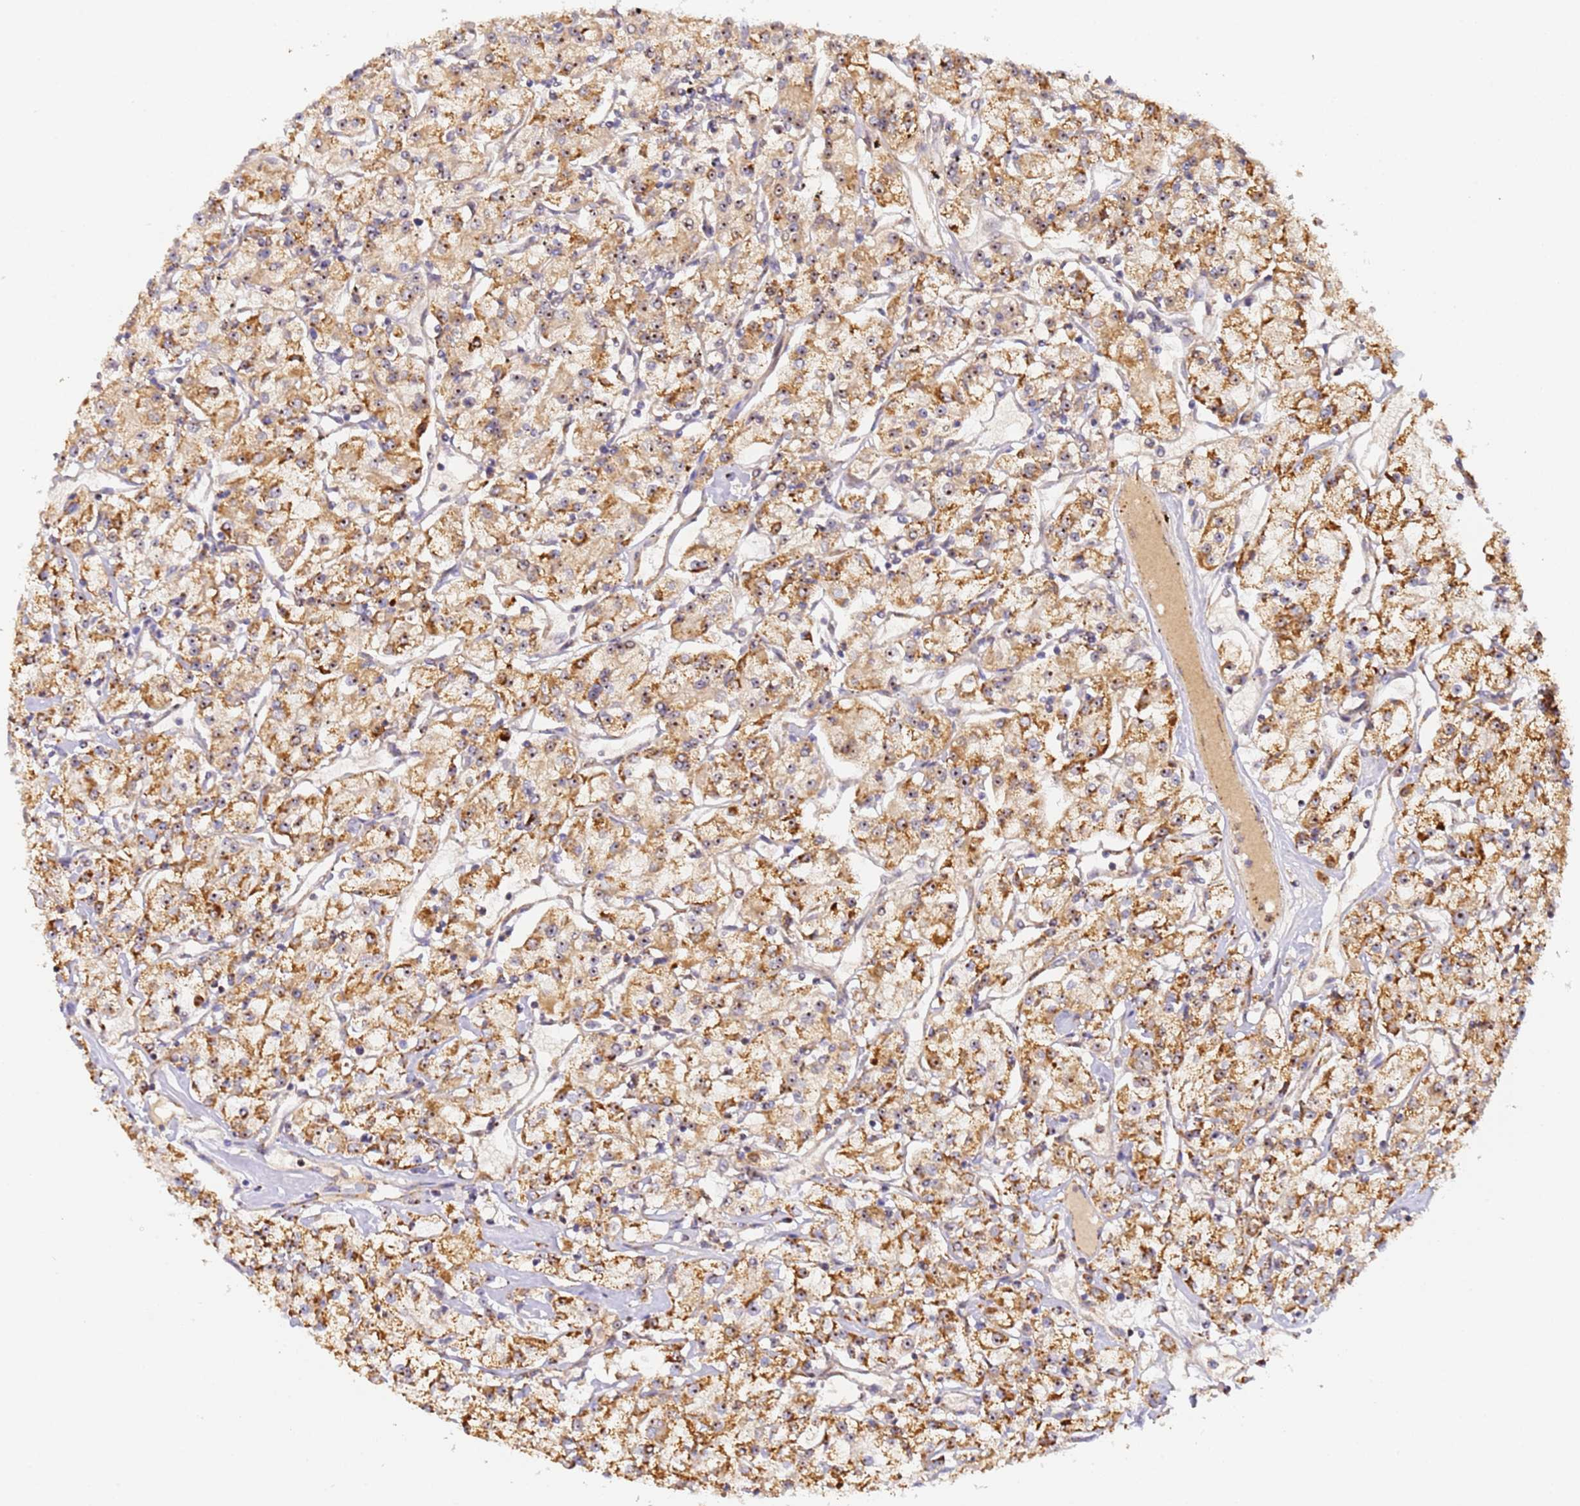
{"staining": {"intensity": "moderate", "quantity": ">75%", "location": "cytoplasmic/membranous,nuclear"}, "tissue": "renal cancer", "cell_type": "Tumor cells", "image_type": "cancer", "snomed": [{"axis": "morphology", "description": "Adenocarcinoma, NOS"}, {"axis": "topography", "description": "Kidney"}], "caption": "Protein expression analysis of human renal adenocarcinoma reveals moderate cytoplasmic/membranous and nuclear expression in approximately >75% of tumor cells.", "gene": "FRG2C", "patient": {"sex": "female", "age": 59}}